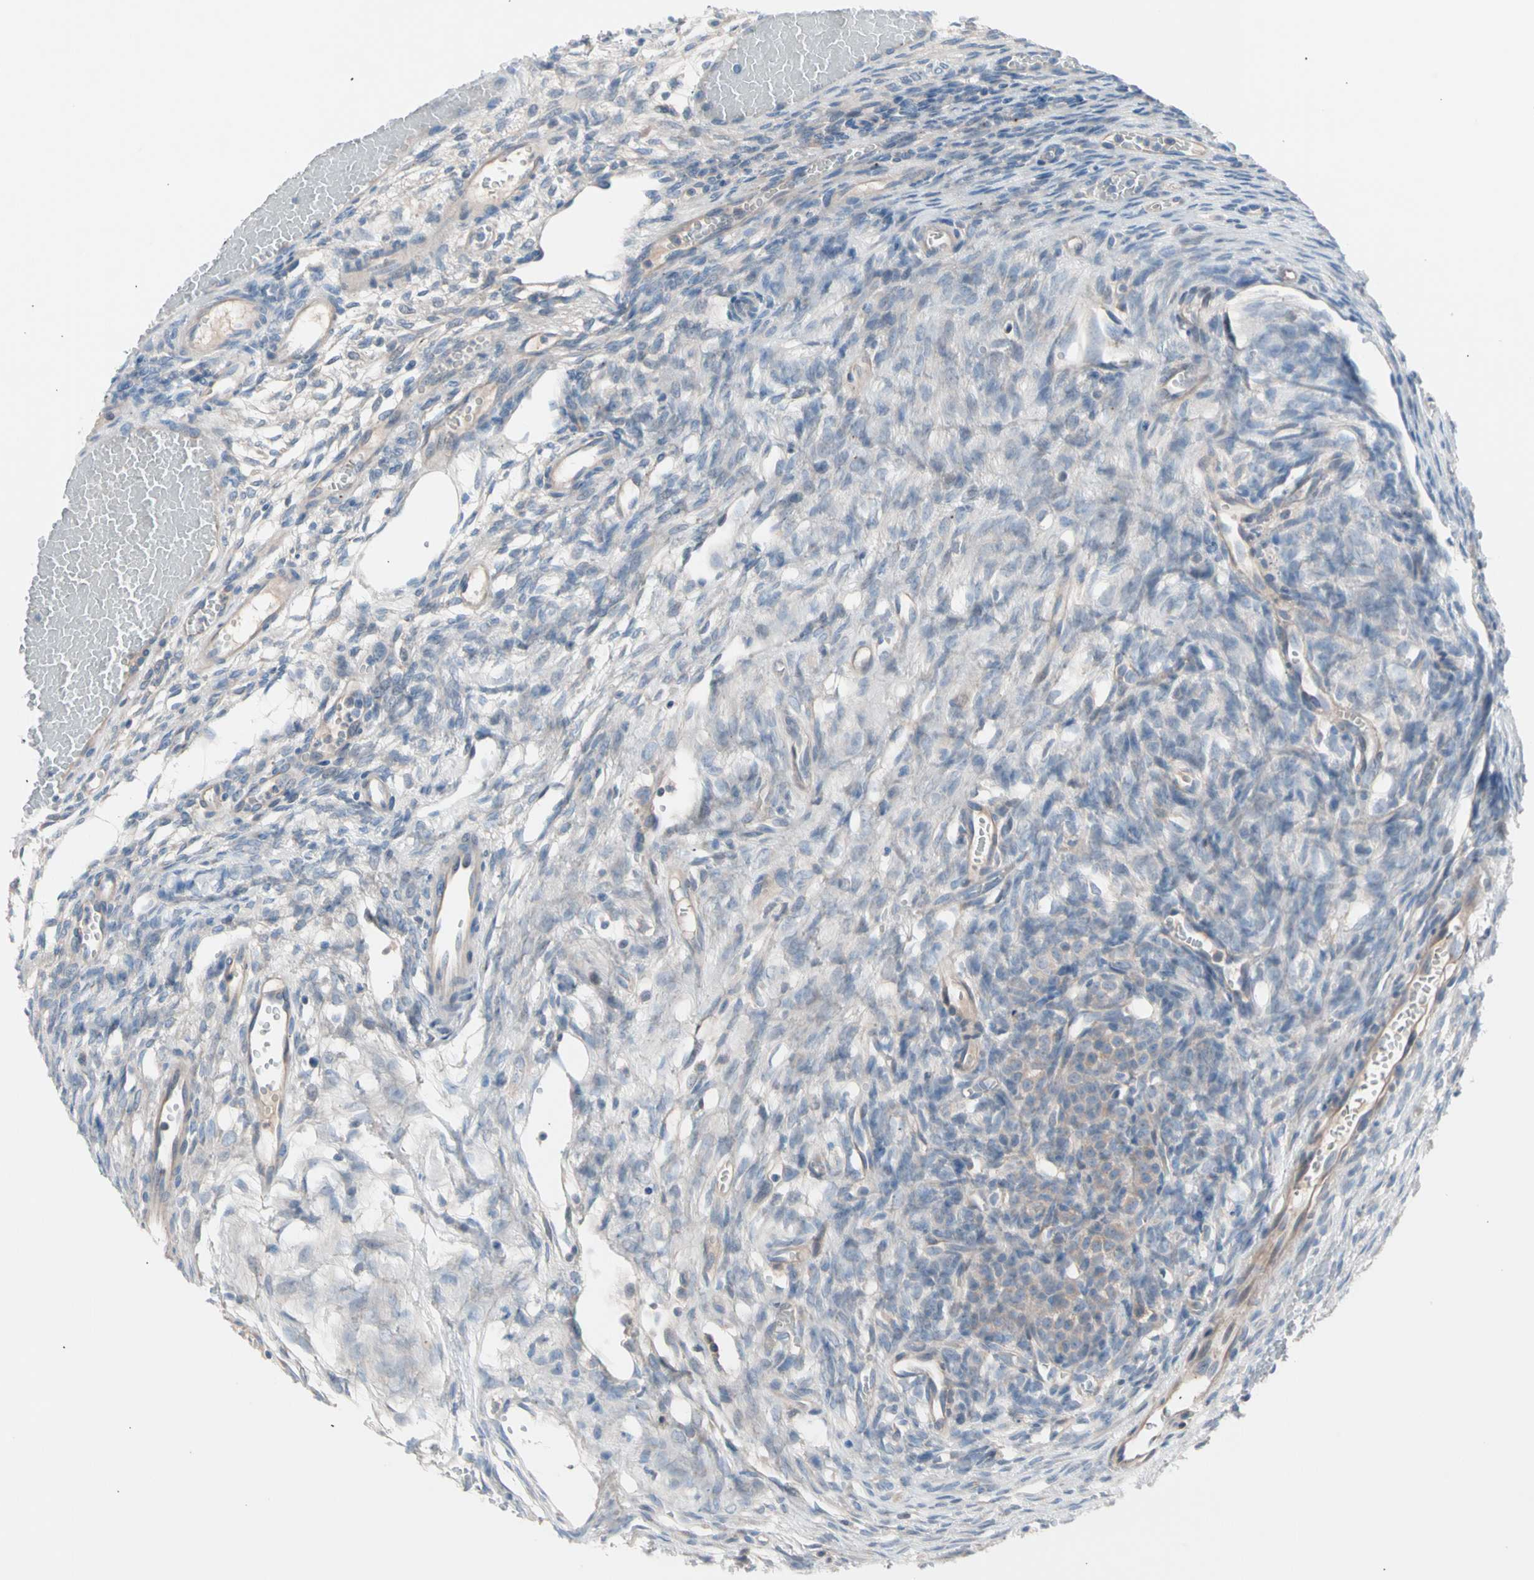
{"staining": {"intensity": "negative", "quantity": "none", "location": "none"}, "tissue": "ovary", "cell_type": "Ovarian stroma cells", "image_type": "normal", "snomed": [{"axis": "morphology", "description": "Normal tissue, NOS"}, {"axis": "topography", "description": "Ovary"}], "caption": "Micrograph shows no significant protein expression in ovarian stroma cells of unremarkable ovary. (Brightfield microscopy of DAB immunohistochemistry (IHC) at high magnification).", "gene": "CASQ1", "patient": {"sex": "female", "age": 33}}